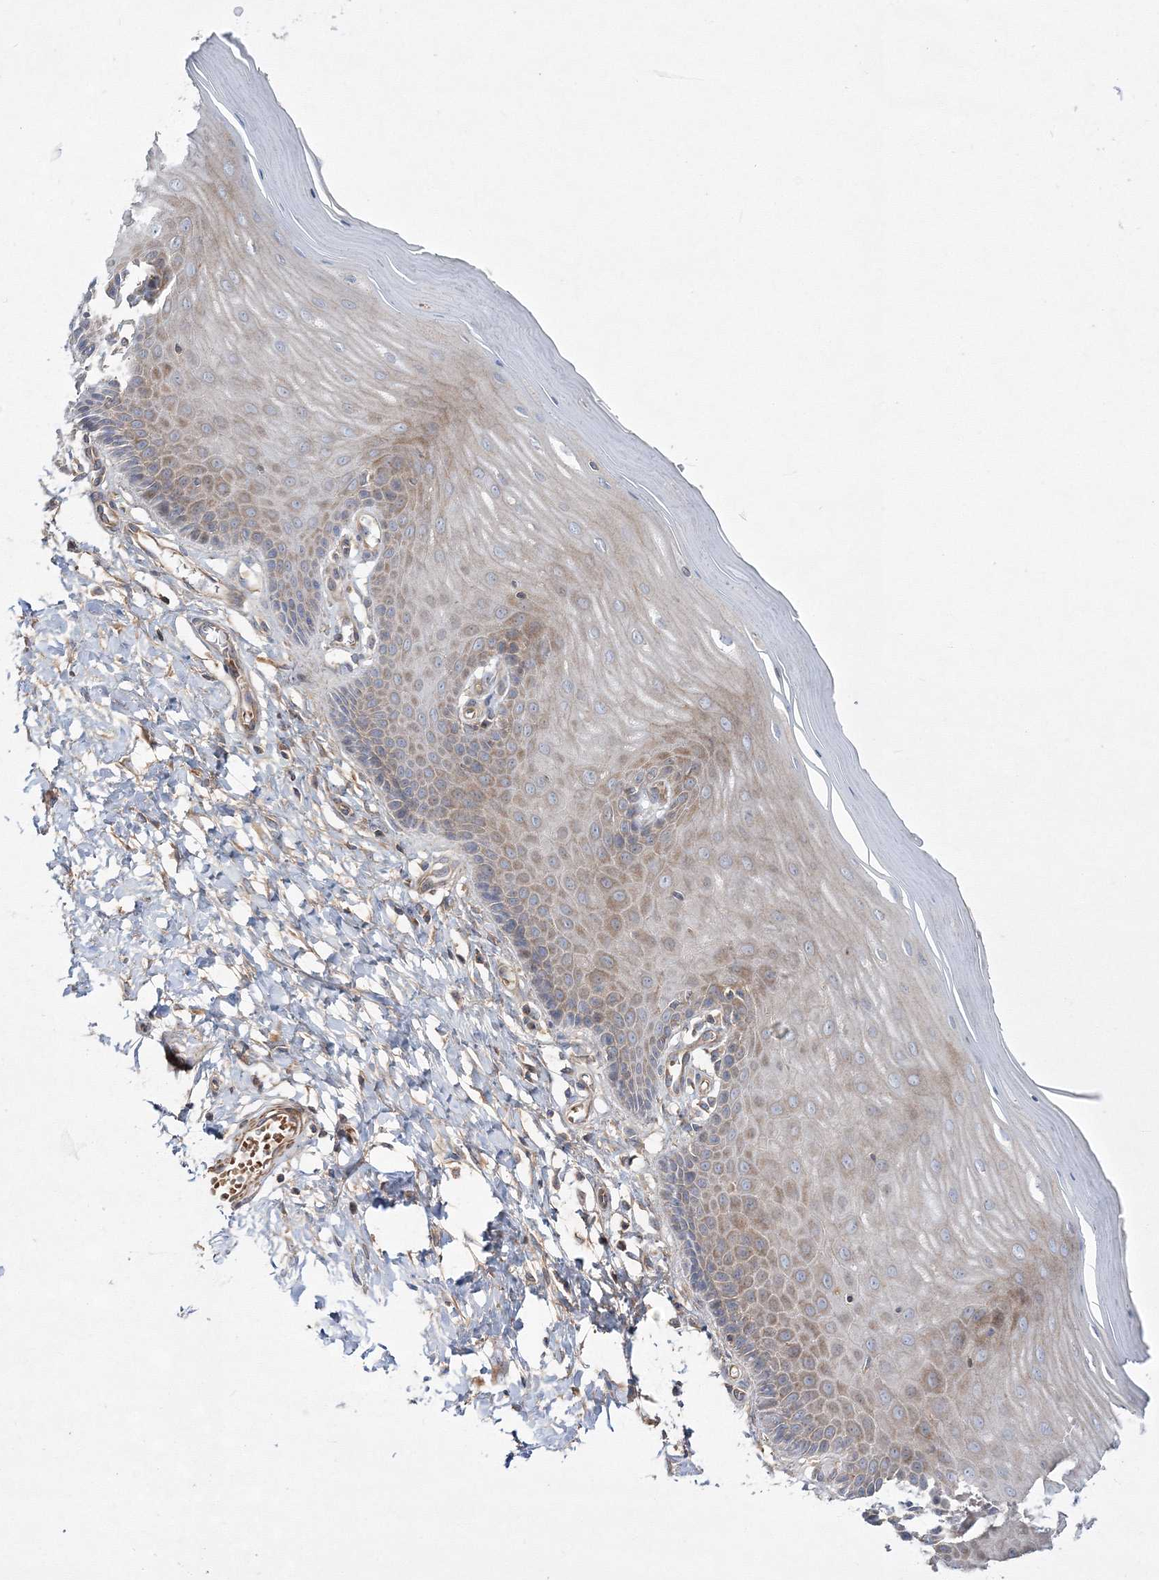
{"staining": {"intensity": "negative", "quantity": "none", "location": "none"}, "tissue": "cervix", "cell_type": "Glandular cells", "image_type": "normal", "snomed": [{"axis": "morphology", "description": "Normal tissue, NOS"}, {"axis": "topography", "description": "Cervix"}], "caption": "Human cervix stained for a protein using immunohistochemistry shows no staining in glandular cells.", "gene": "ZSWIM6", "patient": {"sex": "female", "age": 55}}